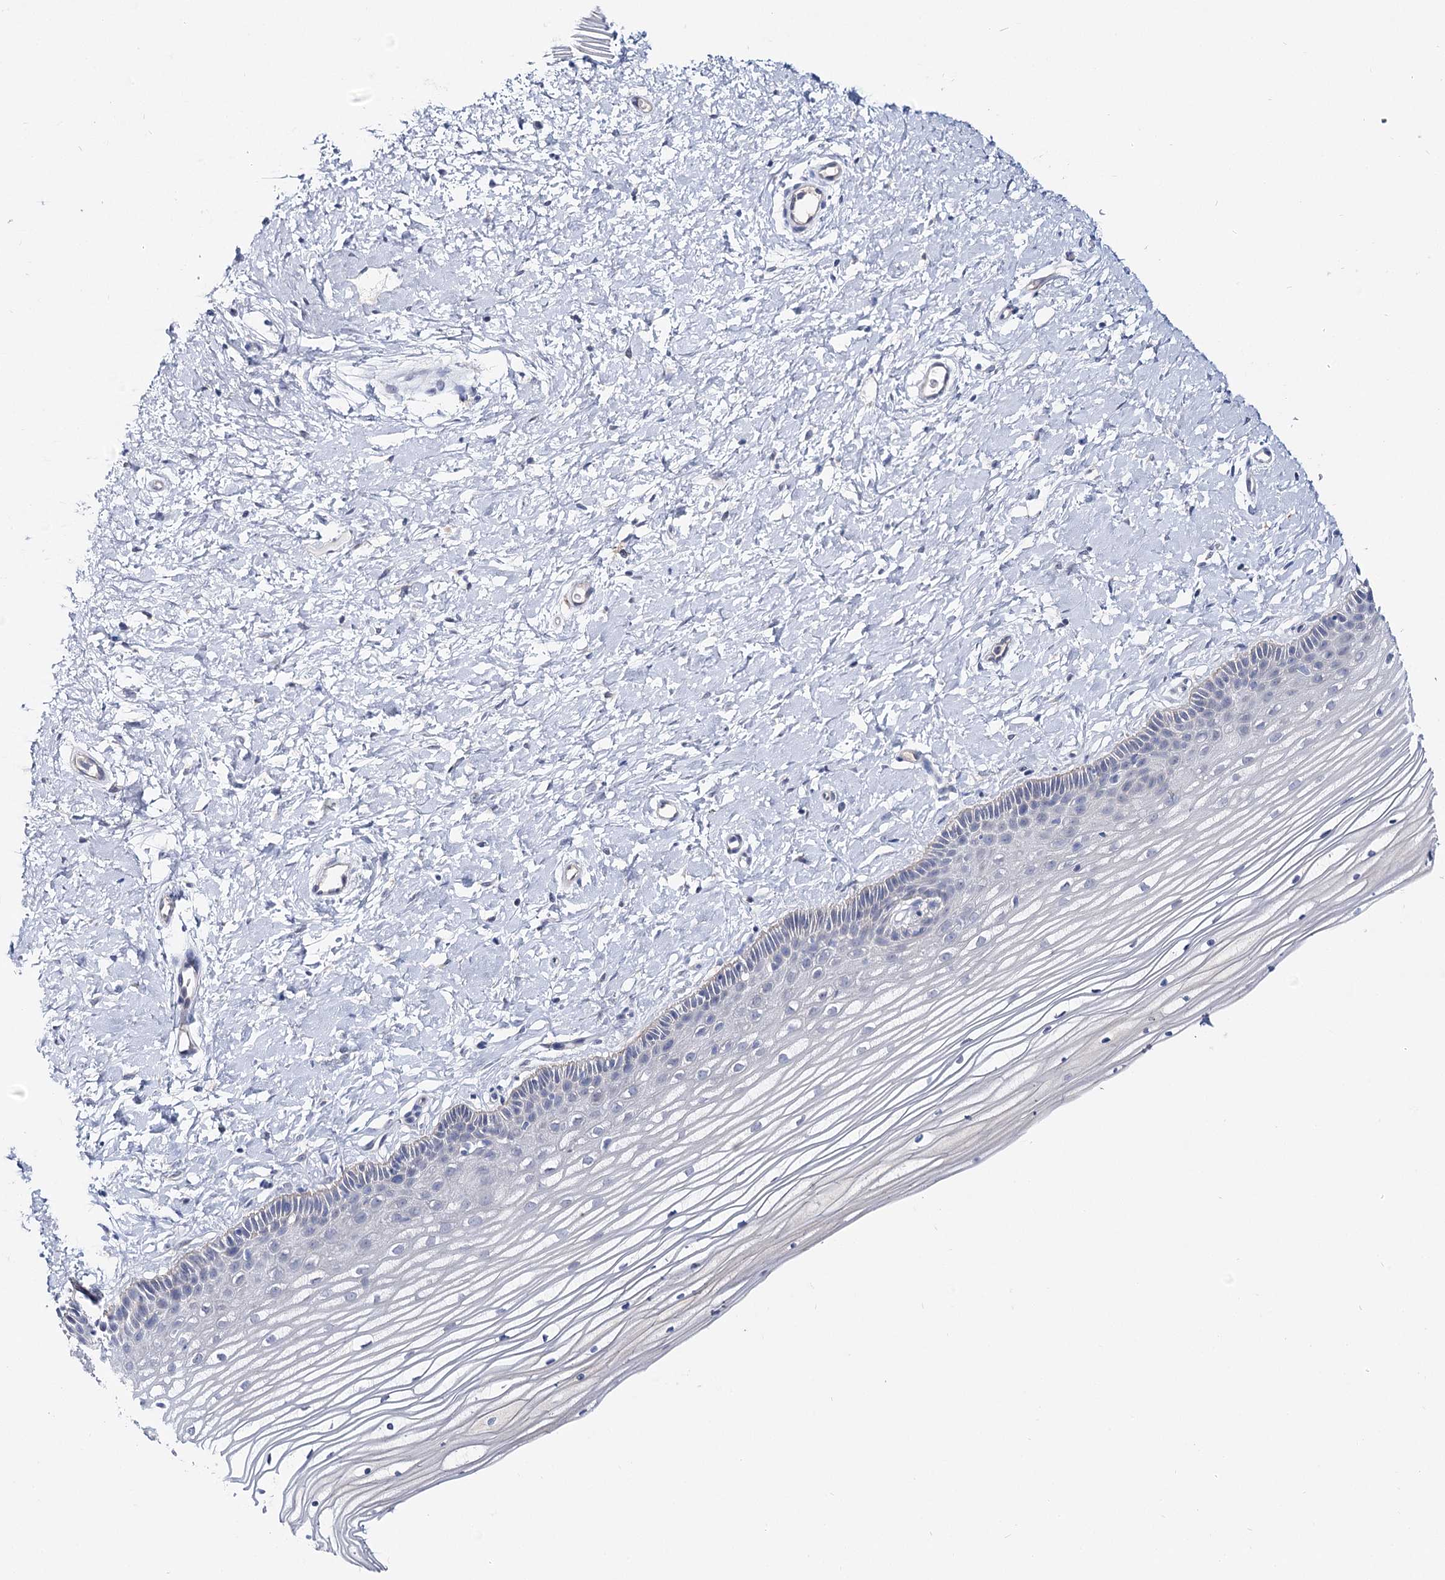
{"staining": {"intensity": "negative", "quantity": "none", "location": "none"}, "tissue": "vagina", "cell_type": "Squamous epithelial cells", "image_type": "normal", "snomed": [{"axis": "morphology", "description": "Normal tissue, NOS"}, {"axis": "topography", "description": "Vagina"}, {"axis": "topography", "description": "Cervix"}], "caption": "This is a photomicrograph of immunohistochemistry staining of unremarkable vagina, which shows no expression in squamous epithelial cells. Nuclei are stained in blue.", "gene": "UGP2", "patient": {"sex": "female", "age": 40}}